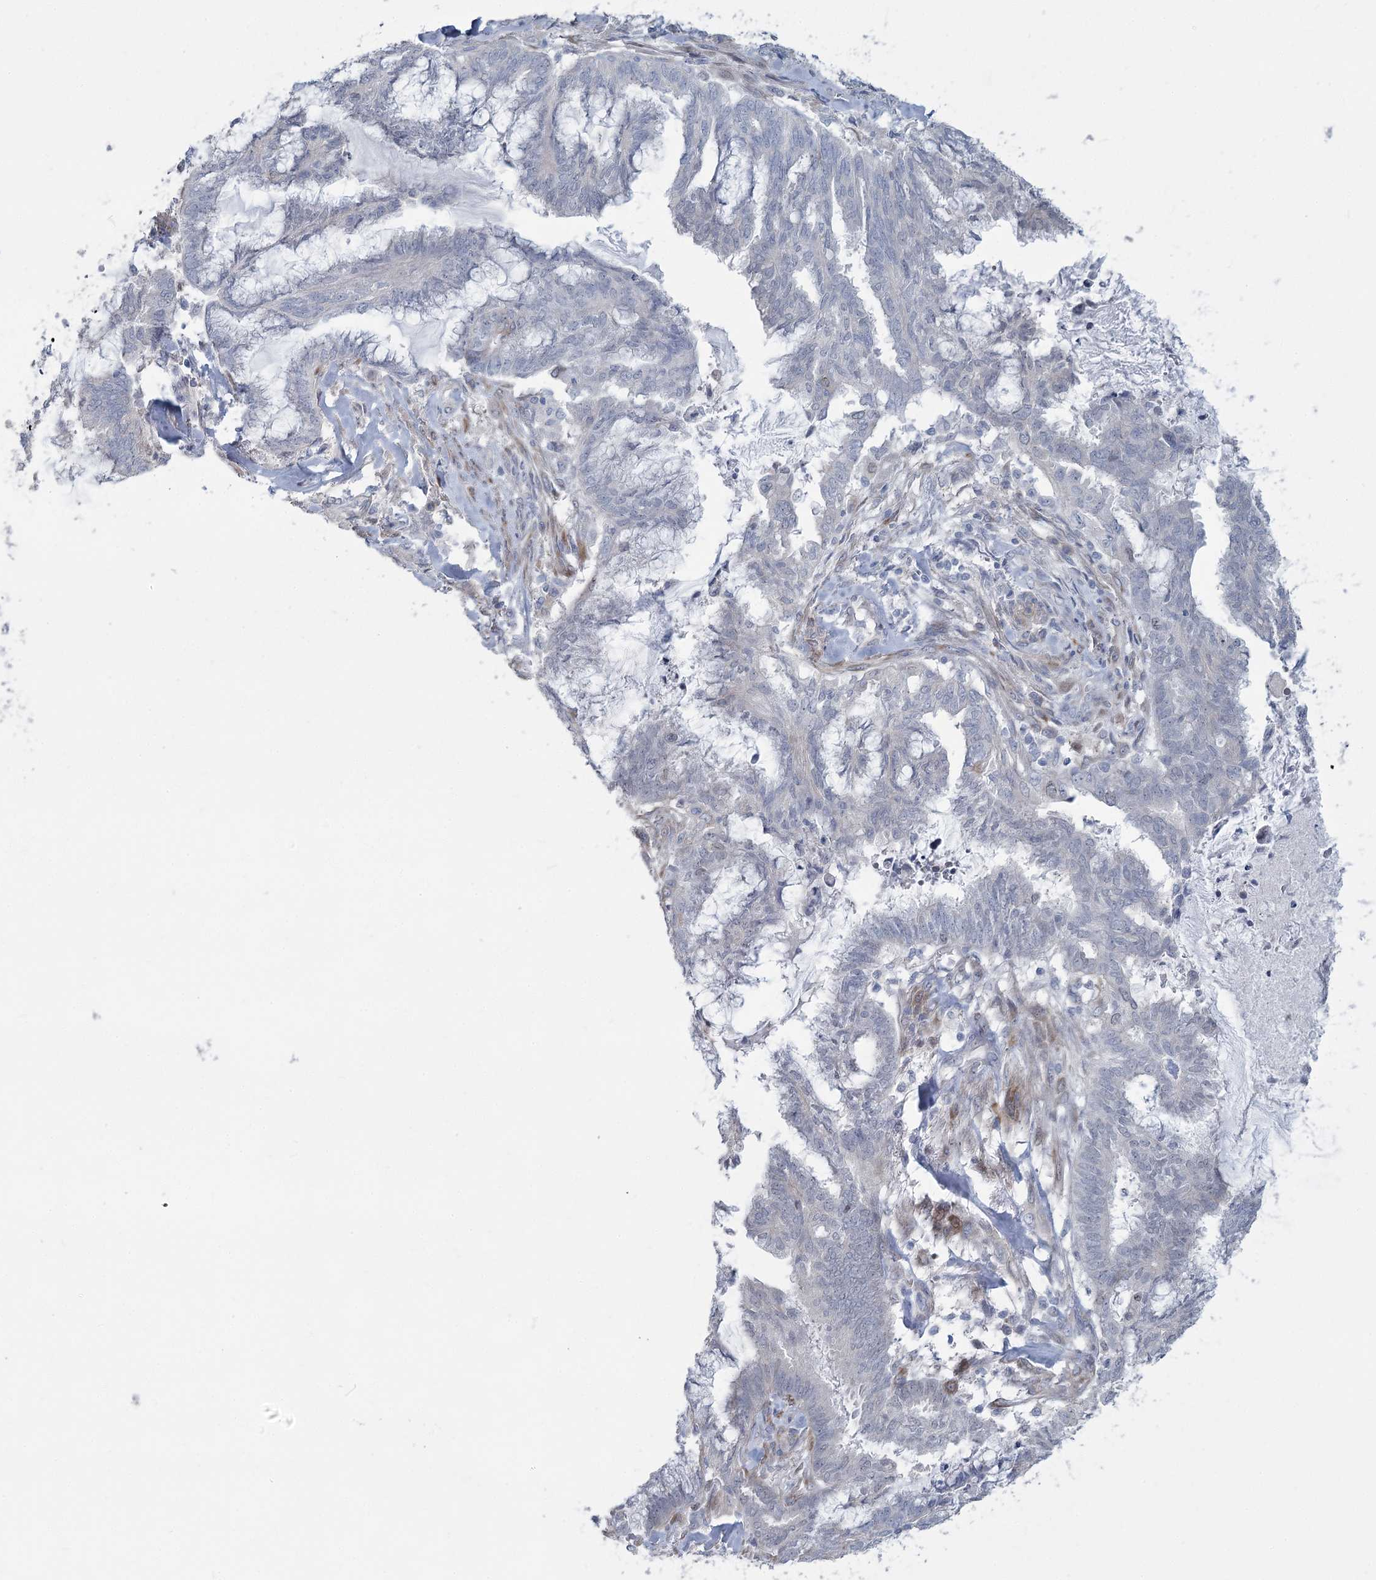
{"staining": {"intensity": "weak", "quantity": "<25%", "location": "cytoplasmic/membranous,nuclear"}, "tissue": "endometrial cancer", "cell_type": "Tumor cells", "image_type": "cancer", "snomed": [{"axis": "morphology", "description": "Adenocarcinoma, NOS"}, {"axis": "topography", "description": "Endometrium"}], "caption": "The image demonstrates no staining of tumor cells in endometrial cancer (adenocarcinoma). Nuclei are stained in blue.", "gene": "ABITRAM", "patient": {"sex": "female", "age": 86}}